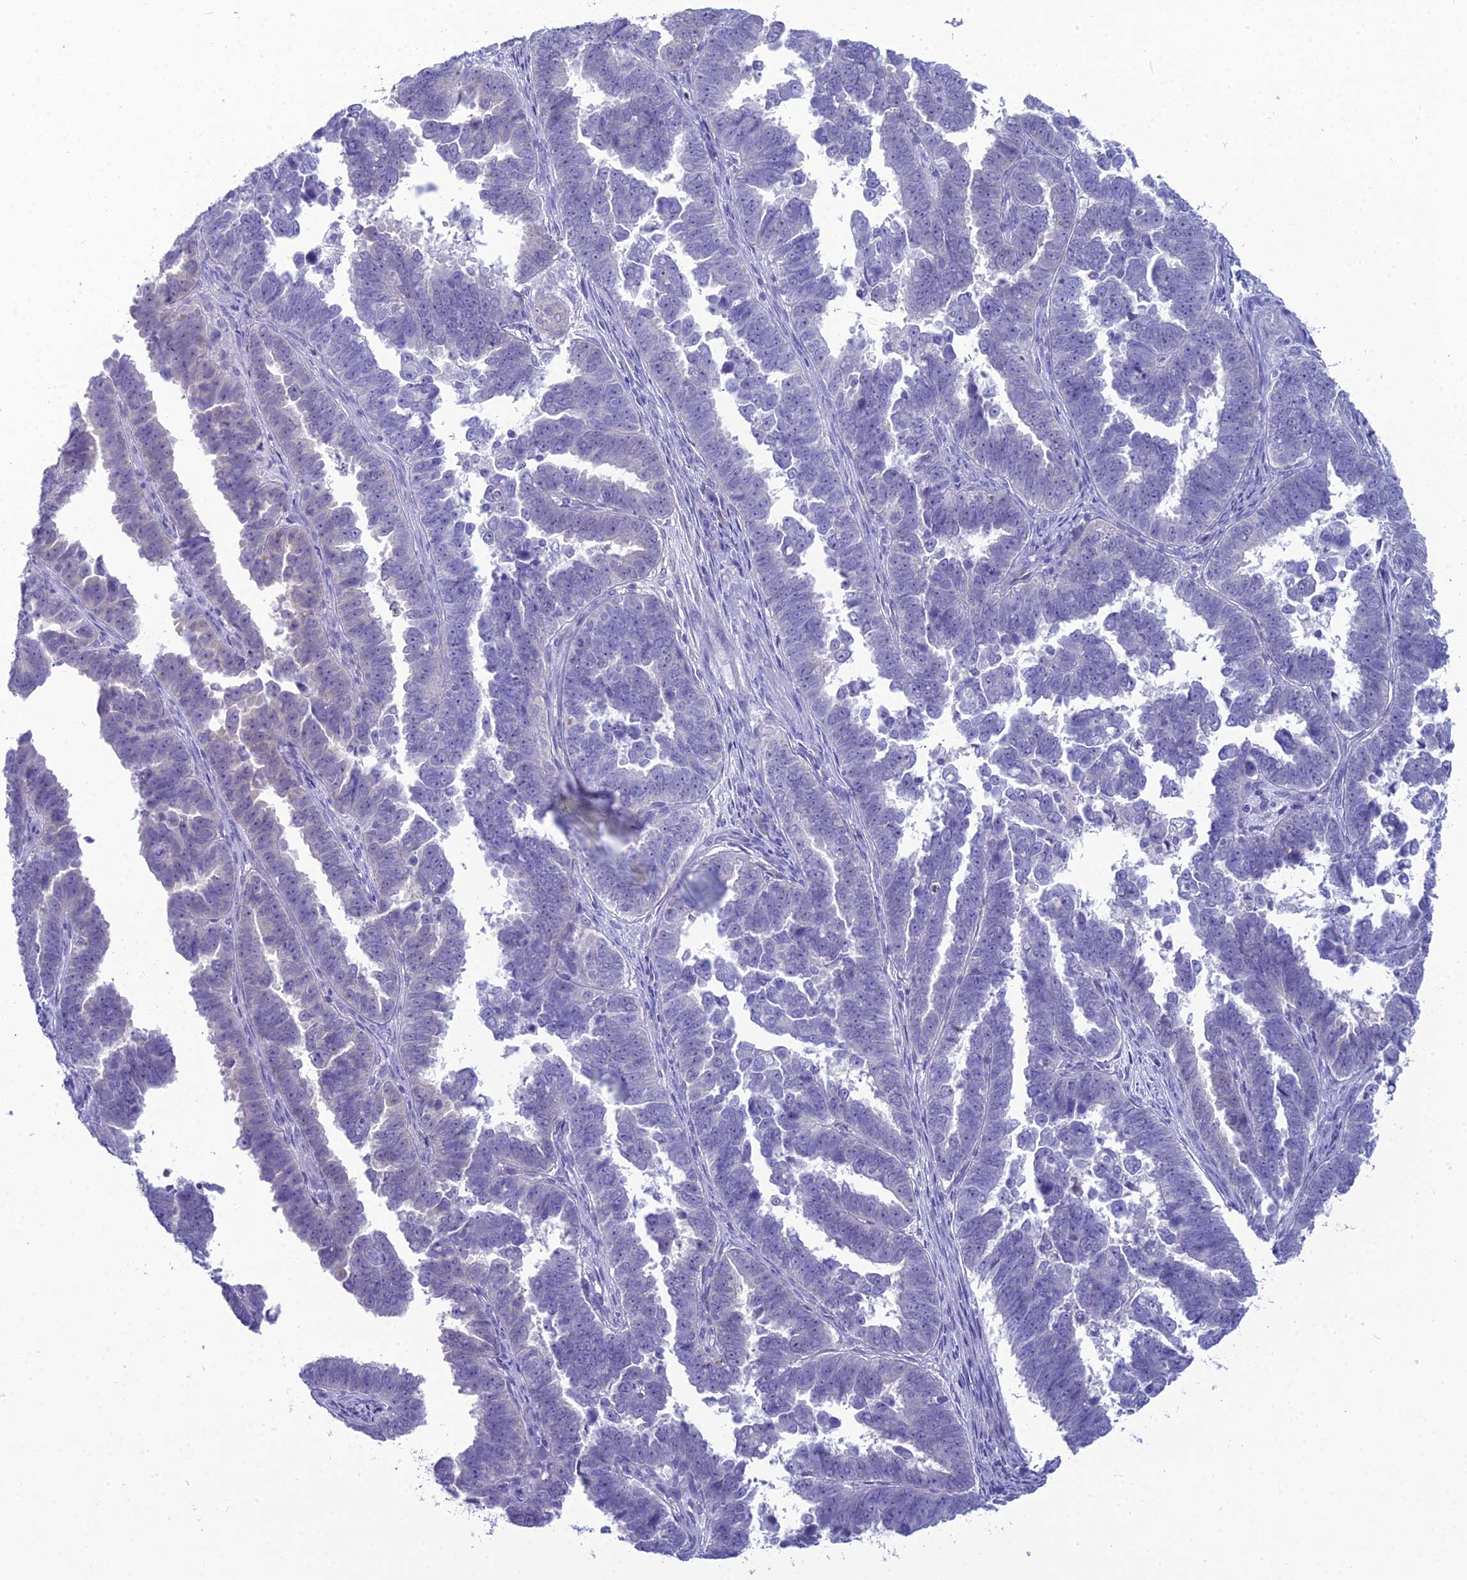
{"staining": {"intensity": "negative", "quantity": "none", "location": "none"}, "tissue": "endometrial cancer", "cell_type": "Tumor cells", "image_type": "cancer", "snomed": [{"axis": "morphology", "description": "Adenocarcinoma, NOS"}, {"axis": "topography", "description": "Endometrium"}], "caption": "Tumor cells show no significant positivity in endometrial cancer (adenocarcinoma).", "gene": "GNPNAT1", "patient": {"sex": "female", "age": 75}}